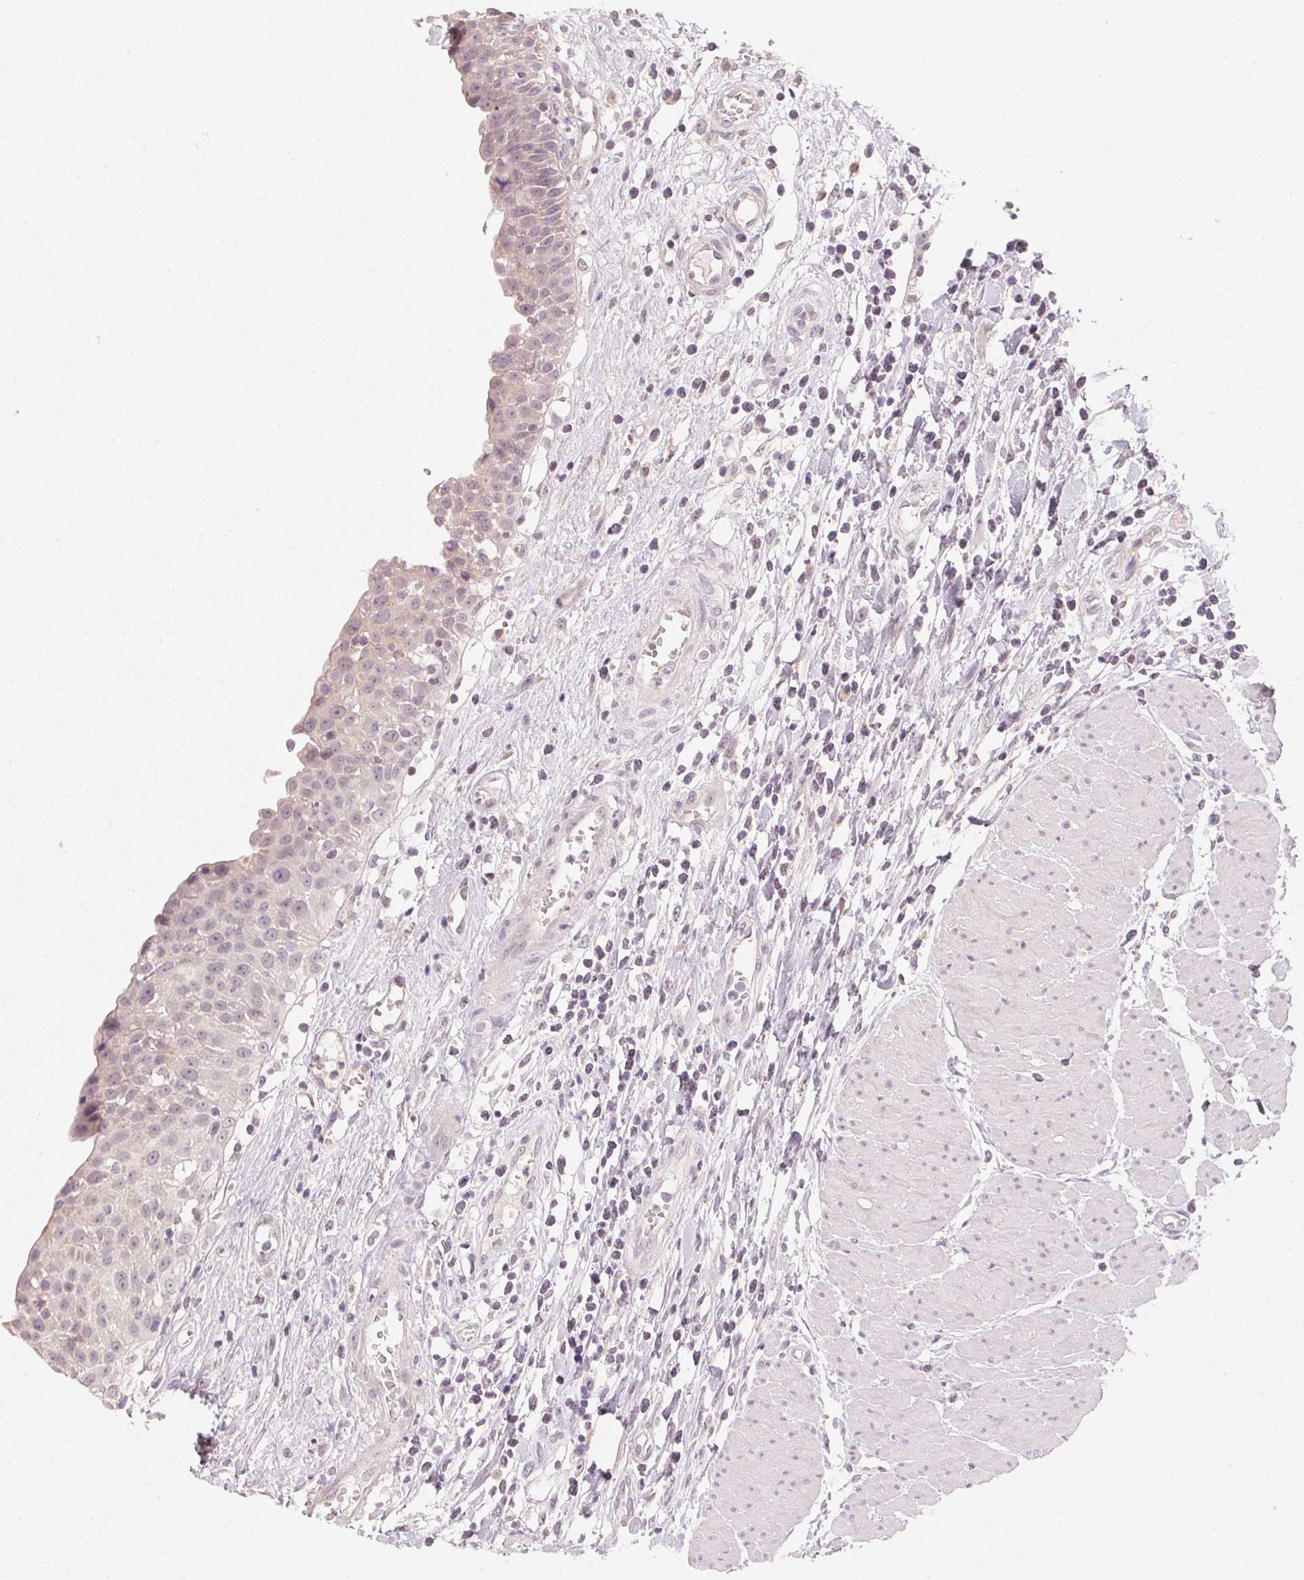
{"staining": {"intensity": "weak", "quantity": "<25%", "location": "nuclear"}, "tissue": "urinary bladder", "cell_type": "Urothelial cells", "image_type": "normal", "snomed": [{"axis": "morphology", "description": "Normal tissue, NOS"}, {"axis": "topography", "description": "Urinary bladder"}], "caption": "High power microscopy micrograph of an immunohistochemistry image of unremarkable urinary bladder, revealing no significant positivity in urothelial cells.", "gene": "ANKRD31", "patient": {"sex": "male", "age": 64}}